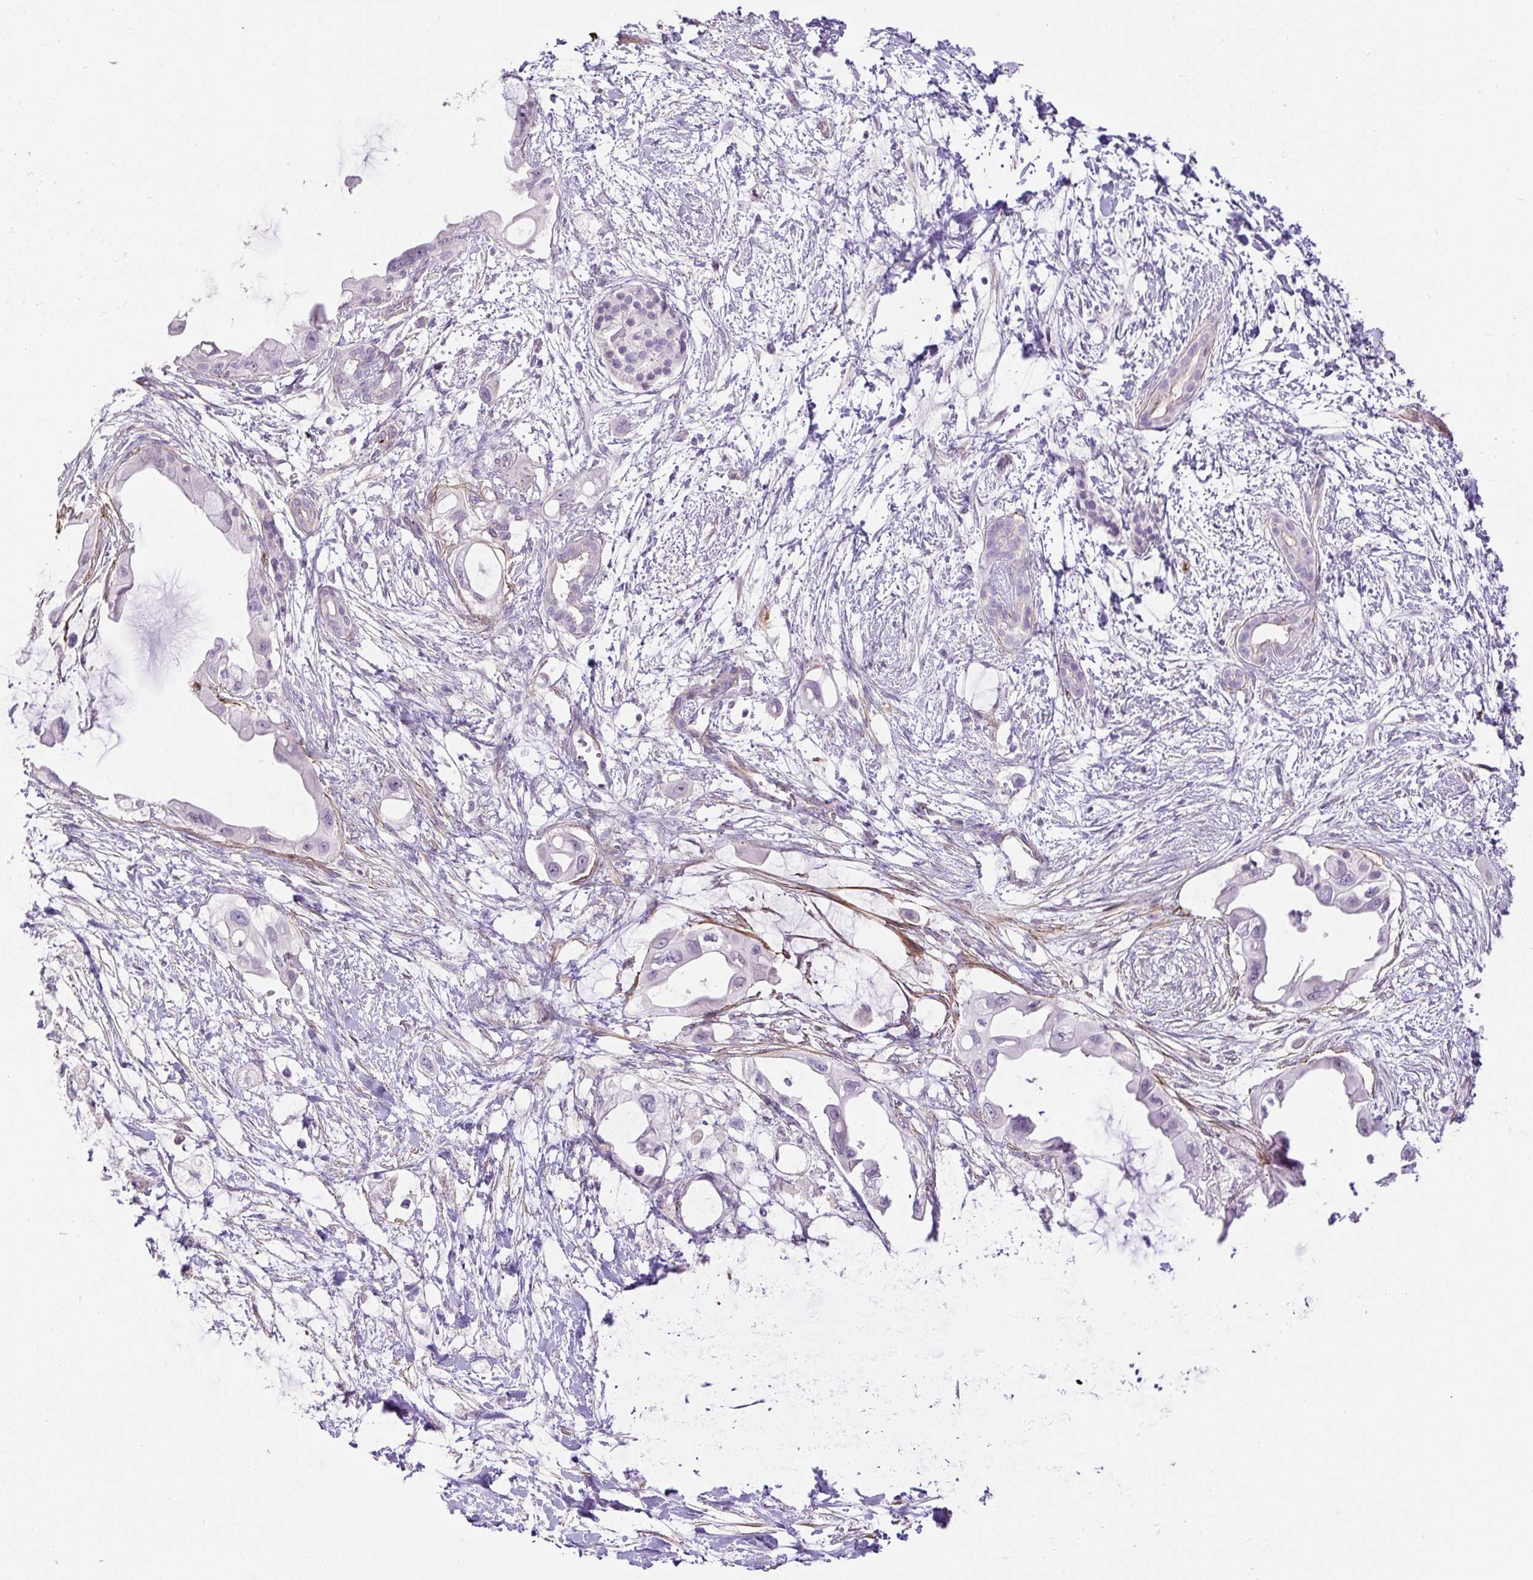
{"staining": {"intensity": "weak", "quantity": "<25%", "location": "cytoplasmic/membranous"}, "tissue": "pancreatic cancer", "cell_type": "Tumor cells", "image_type": "cancer", "snomed": [{"axis": "morphology", "description": "Adenocarcinoma, NOS"}, {"axis": "topography", "description": "Pancreas"}], "caption": "High power microscopy micrograph of an IHC micrograph of adenocarcinoma (pancreatic), revealing no significant positivity in tumor cells.", "gene": "B3GALT5", "patient": {"sex": "male", "age": 61}}